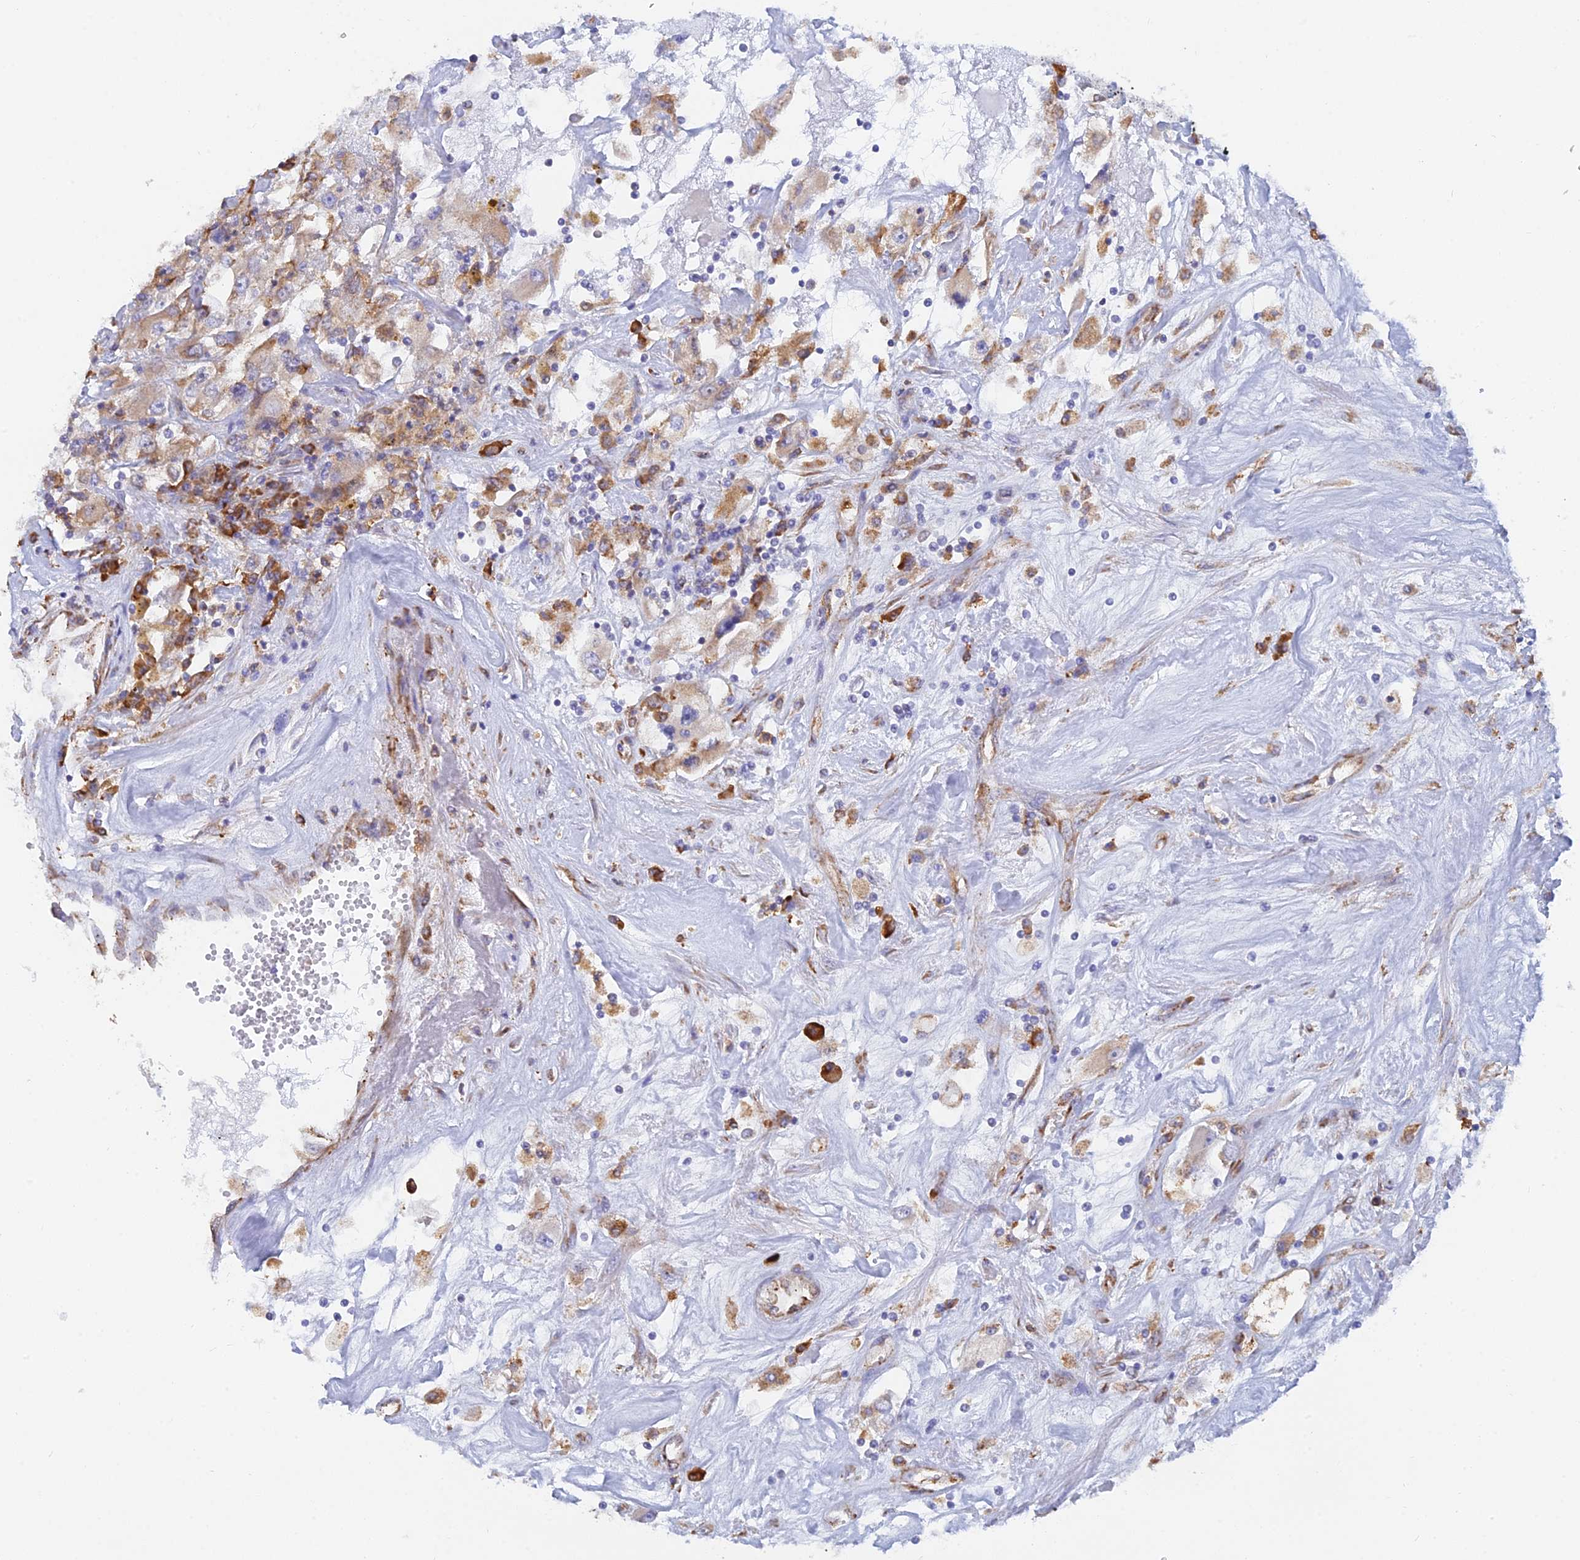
{"staining": {"intensity": "weak", "quantity": ">75%", "location": "cytoplasmic/membranous"}, "tissue": "renal cancer", "cell_type": "Tumor cells", "image_type": "cancer", "snomed": [{"axis": "morphology", "description": "Adenocarcinoma, NOS"}, {"axis": "topography", "description": "Kidney"}], "caption": "An immunohistochemistry (IHC) image of tumor tissue is shown. Protein staining in brown shows weak cytoplasmic/membranous positivity in adenocarcinoma (renal) within tumor cells. Ihc stains the protein in brown and the nuclei are stained blue.", "gene": "WDR35", "patient": {"sex": "female", "age": 52}}